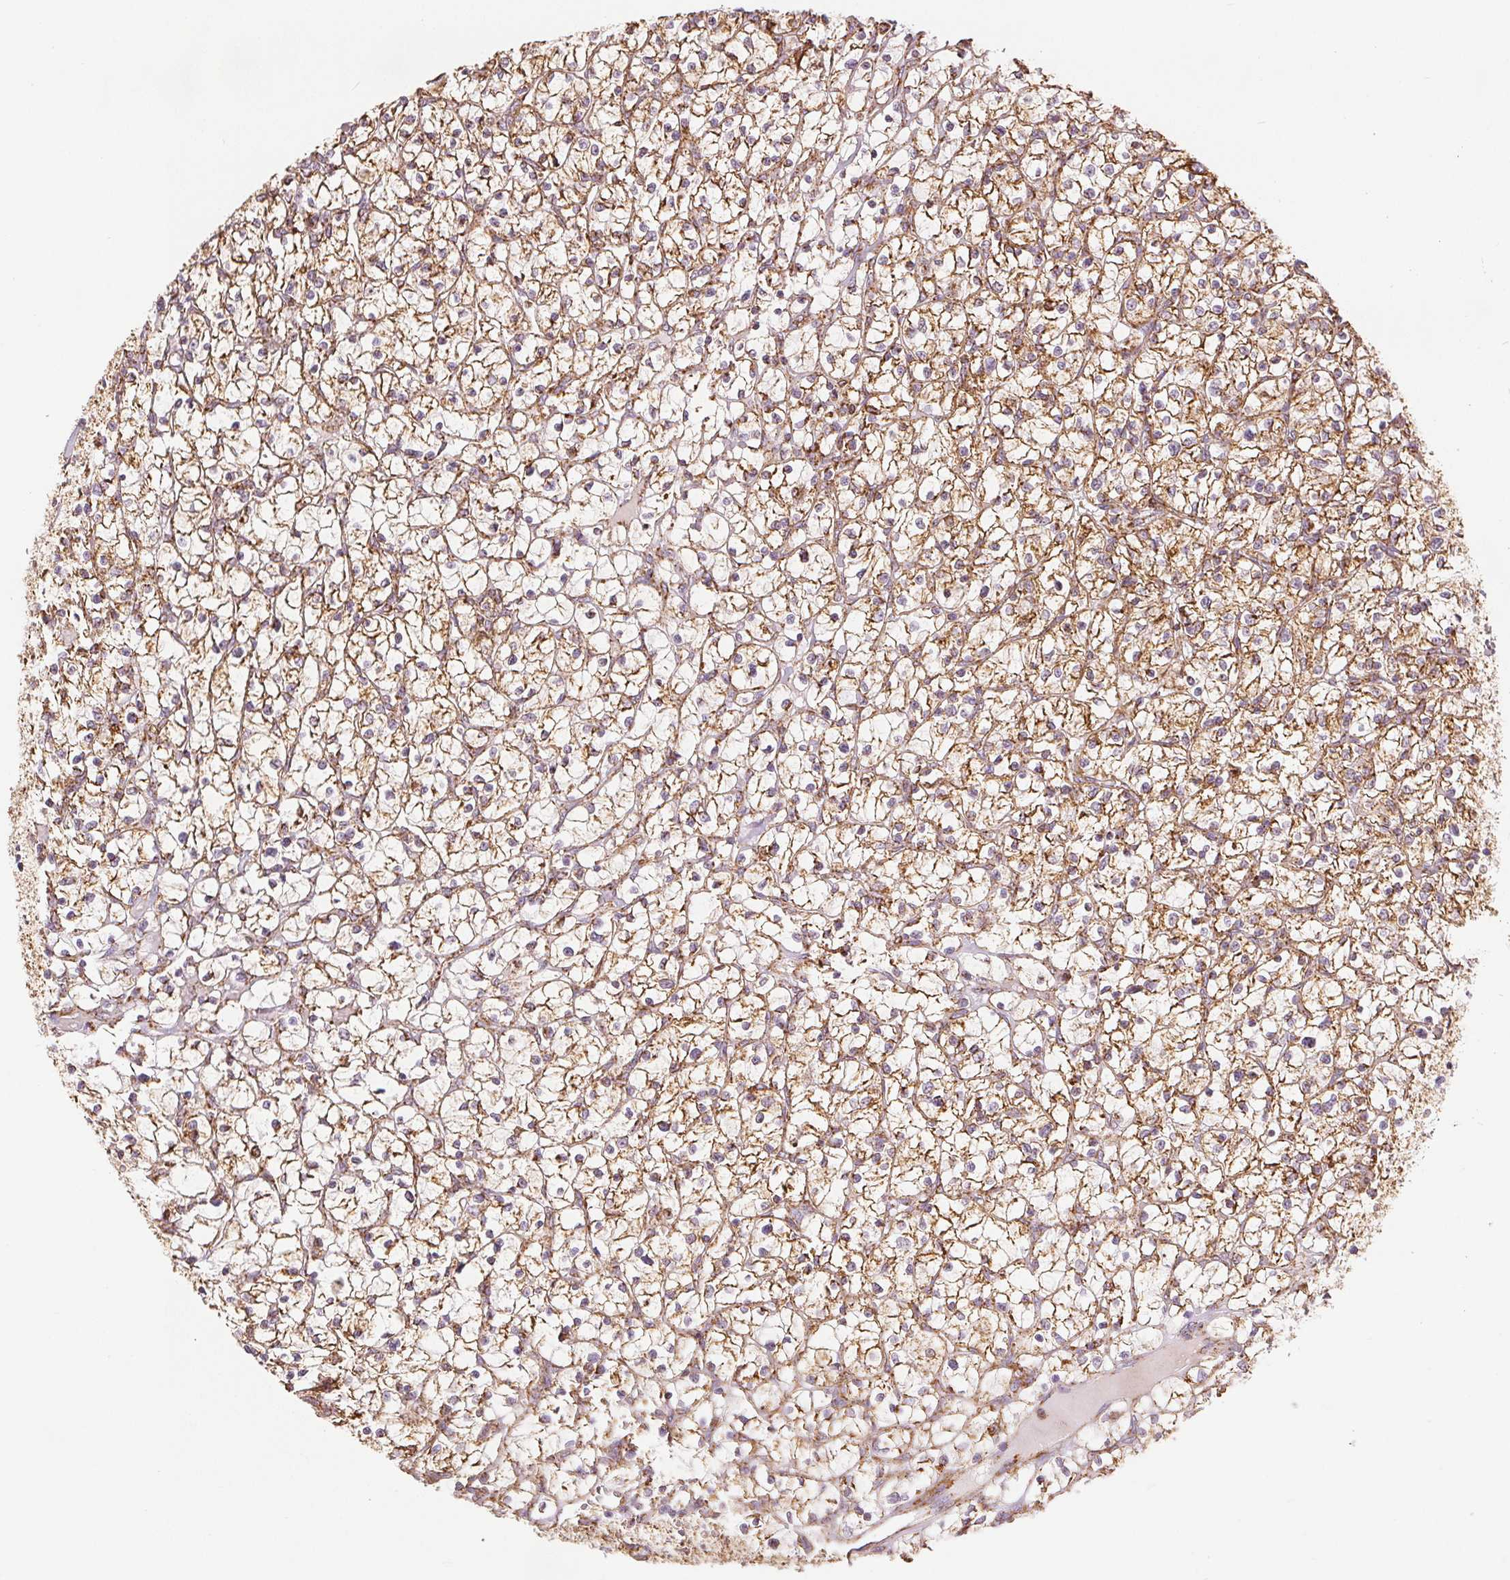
{"staining": {"intensity": "moderate", "quantity": "25%-75%", "location": "cytoplasmic/membranous"}, "tissue": "renal cancer", "cell_type": "Tumor cells", "image_type": "cancer", "snomed": [{"axis": "morphology", "description": "Adenocarcinoma, NOS"}, {"axis": "topography", "description": "Kidney"}], "caption": "The micrograph demonstrates a brown stain indicating the presence of a protein in the cytoplasmic/membranous of tumor cells in renal cancer. (Brightfield microscopy of DAB IHC at high magnification).", "gene": "SDHB", "patient": {"sex": "female", "age": 64}}